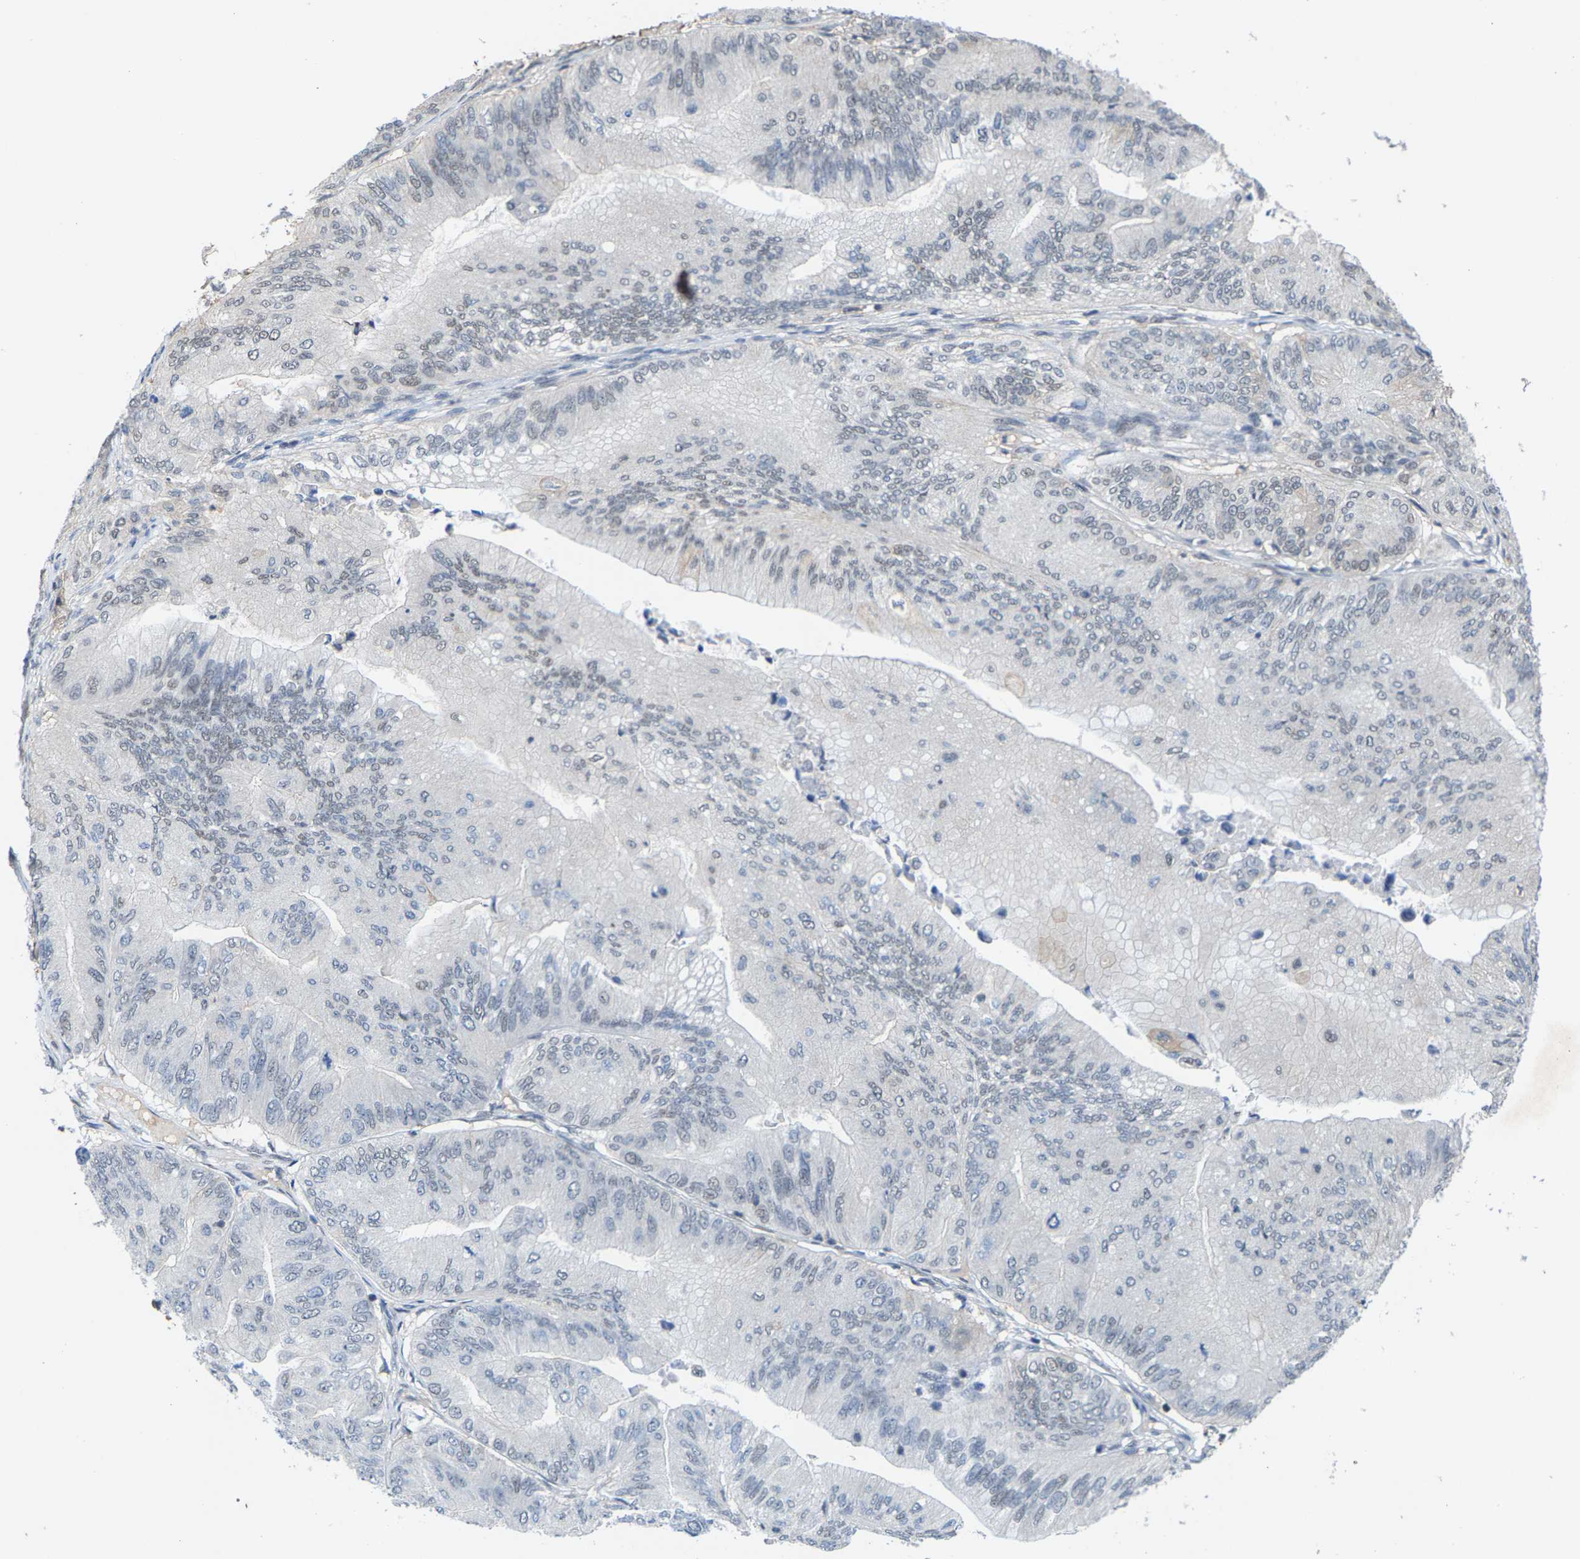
{"staining": {"intensity": "negative", "quantity": "none", "location": "none"}, "tissue": "ovarian cancer", "cell_type": "Tumor cells", "image_type": "cancer", "snomed": [{"axis": "morphology", "description": "Cystadenocarcinoma, mucinous, NOS"}, {"axis": "topography", "description": "Ovary"}], "caption": "Tumor cells show no significant positivity in mucinous cystadenocarcinoma (ovarian).", "gene": "FGD3", "patient": {"sex": "female", "age": 61}}